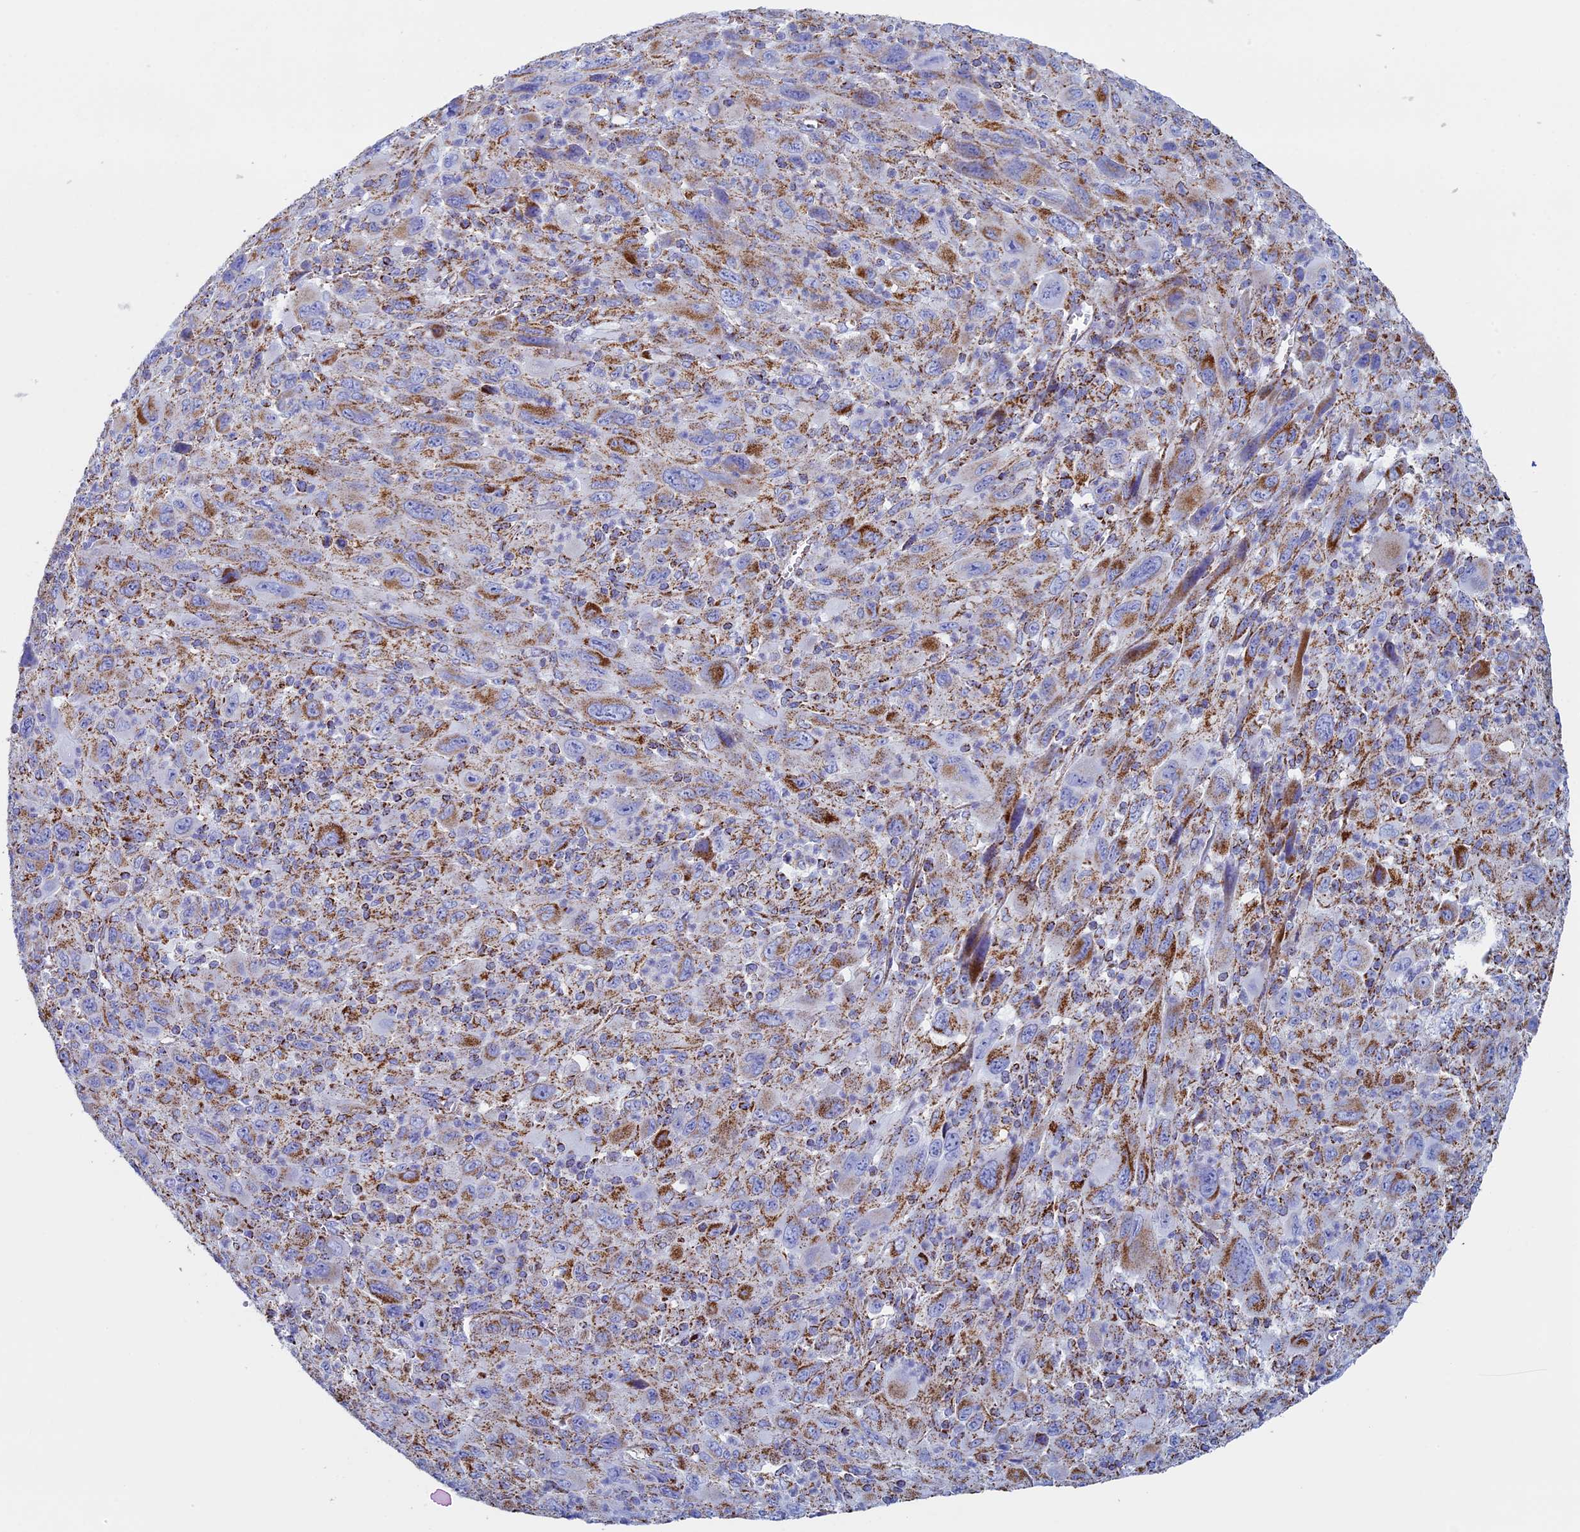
{"staining": {"intensity": "moderate", "quantity": ">75%", "location": "cytoplasmic/membranous"}, "tissue": "melanoma", "cell_type": "Tumor cells", "image_type": "cancer", "snomed": [{"axis": "morphology", "description": "Malignant melanoma, Metastatic site"}, {"axis": "topography", "description": "Skin"}], "caption": "Moderate cytoplasmic/membranous protein expression is identified in about >75% of tumor cells in malignant melanoma (metastatic site). (Brightfield microscopy of DAB IHC at high magnification).", "gene": "UQCRFS1", "patient": {"sex": "female", "age": 56}}